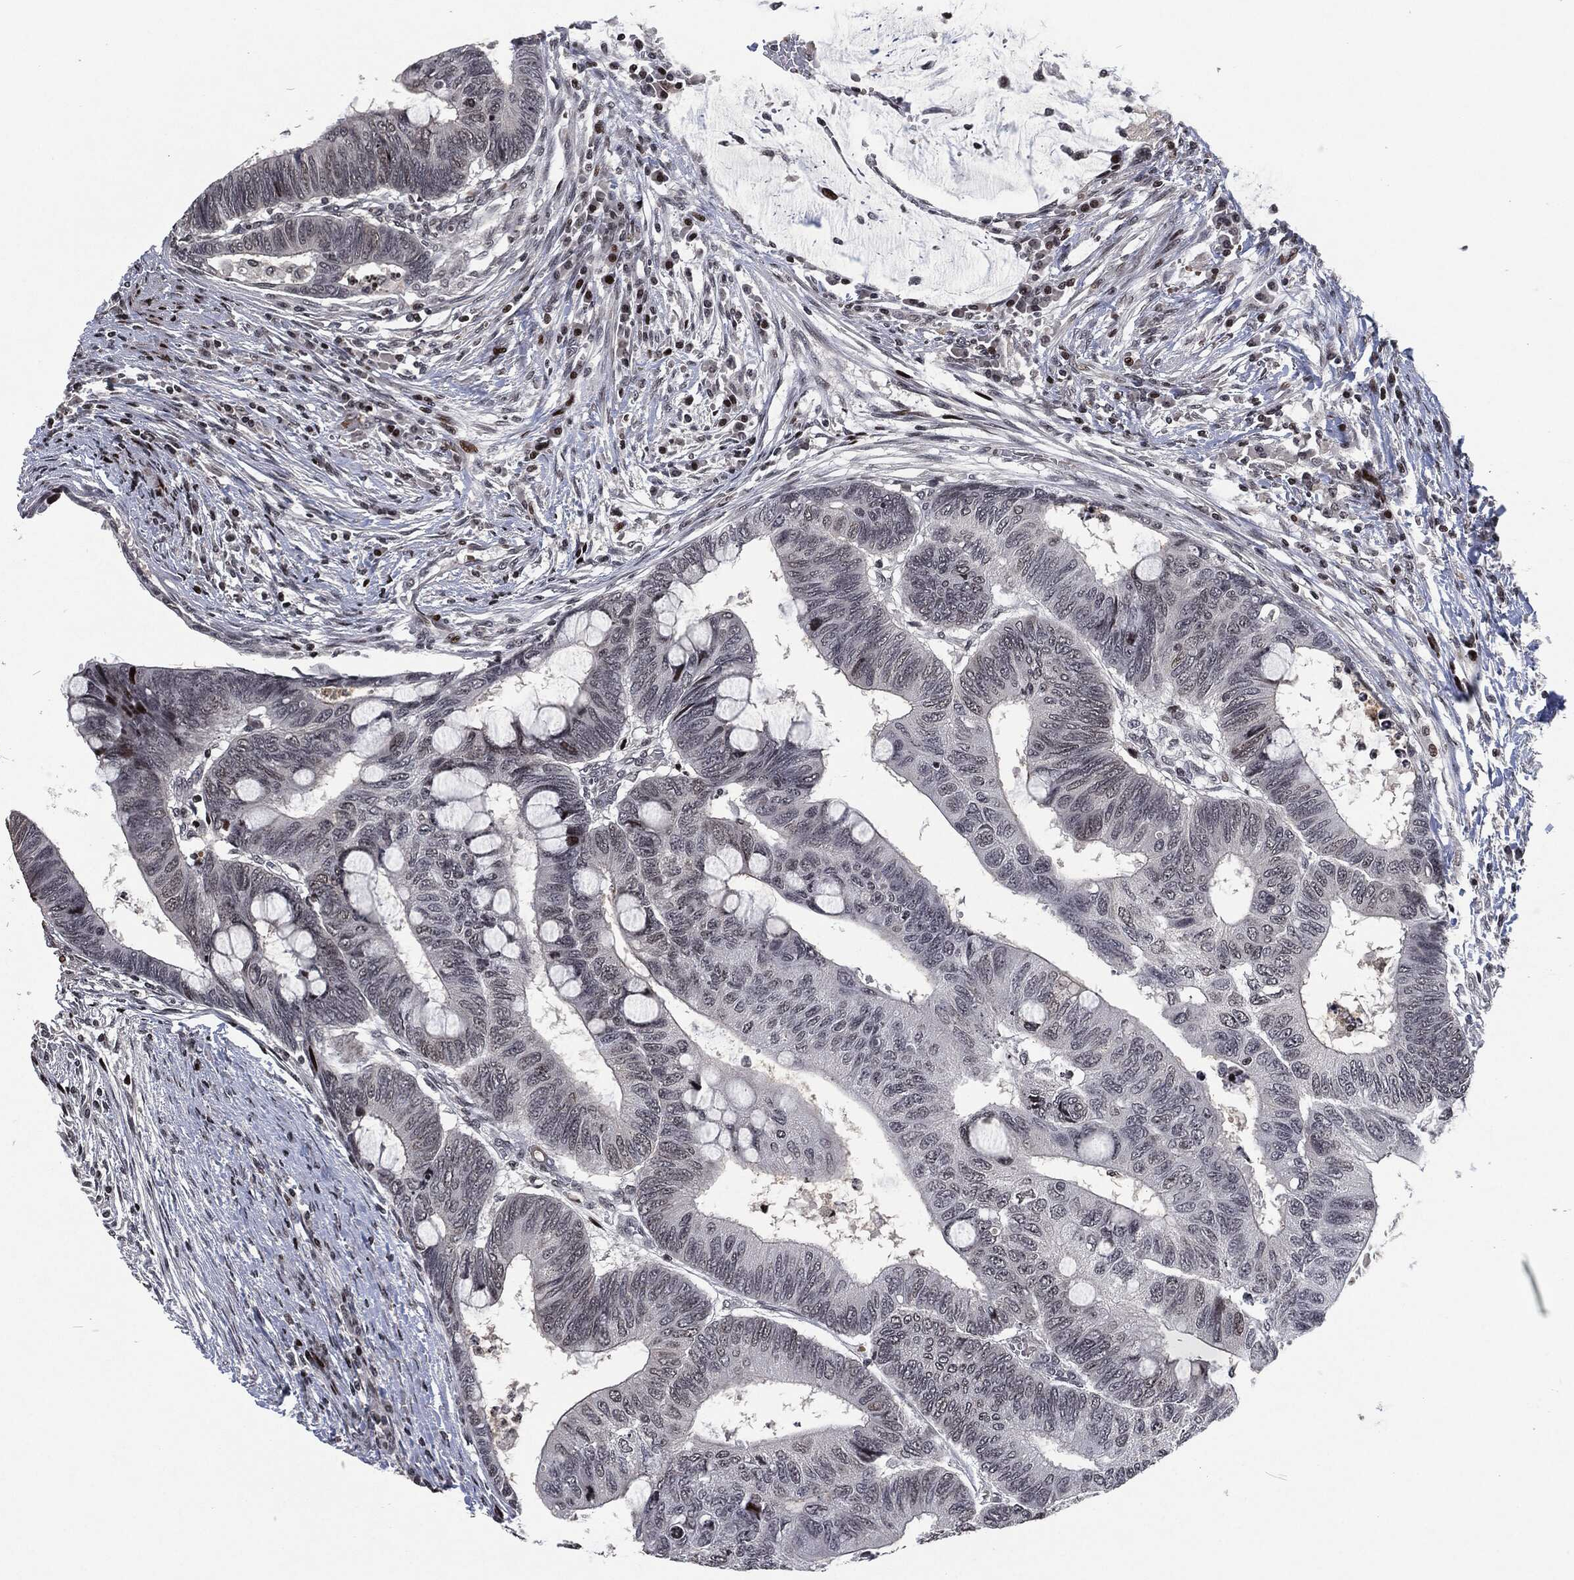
{"staining": {"intensity": "negative", "quantity": "none", "location": "none"}, "tissue": "colorectal cancer", "cell_type": "Tumor cells", "image_type": "cancer", "snomed": [{"axis": "morphology", "description": "Normal tissue, NOS"}, {"axis": "morphology", "description": "Adenocarcinoma, NOS"}, {"axis": "topography", "description": "Rectum"}, {"axis": "topography", "description": "Peripheral nerve tissue"}], "caption": "Immunohistochemistry of human colorectal cancer (adenocarcinoma) shows no positivity in tumor cells.", "gene": "EGFR", "patient": {"sex": "male", "age": 92}}